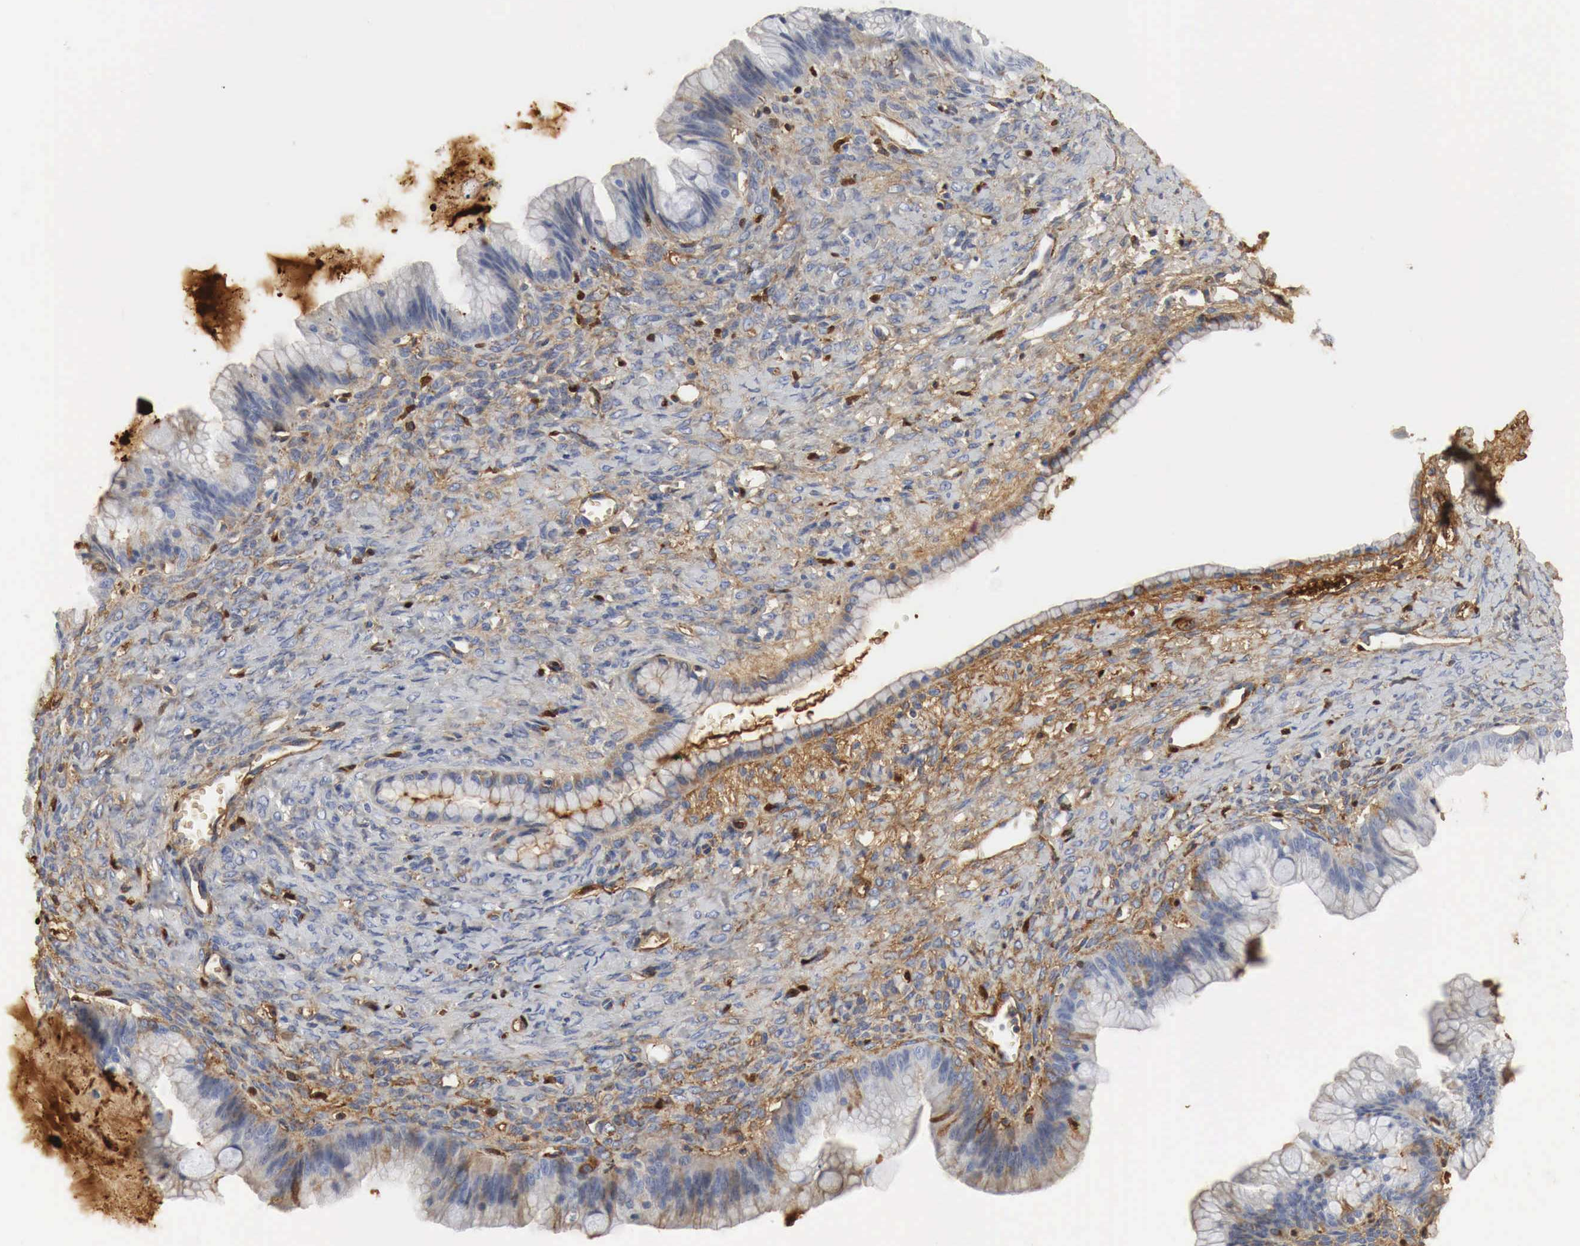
{"staining": {"intensity": "weak", "quantity": "<25%", "location": "cytoplasmic/membranous"}, "tissue": "ovarian cancer", "cell_type": "Tumor cells", "image_type": "cancer", "snomed": [{"axis": "morphology", "description": "Cystadenocarcinoma, mucinous, NOS"}, {"axis": "topography", "description": "Ovary"}], "caption": "Tumor cells show no significant protein positivity in ovarian cancer (mucinous cystadenocarcinoma). The staining is performed using DAB brown chromogen with nuclei counter-stained in using hematoxylin.", "gene": "IGLC3", "patient": {"sex": "female", "age": 25}}